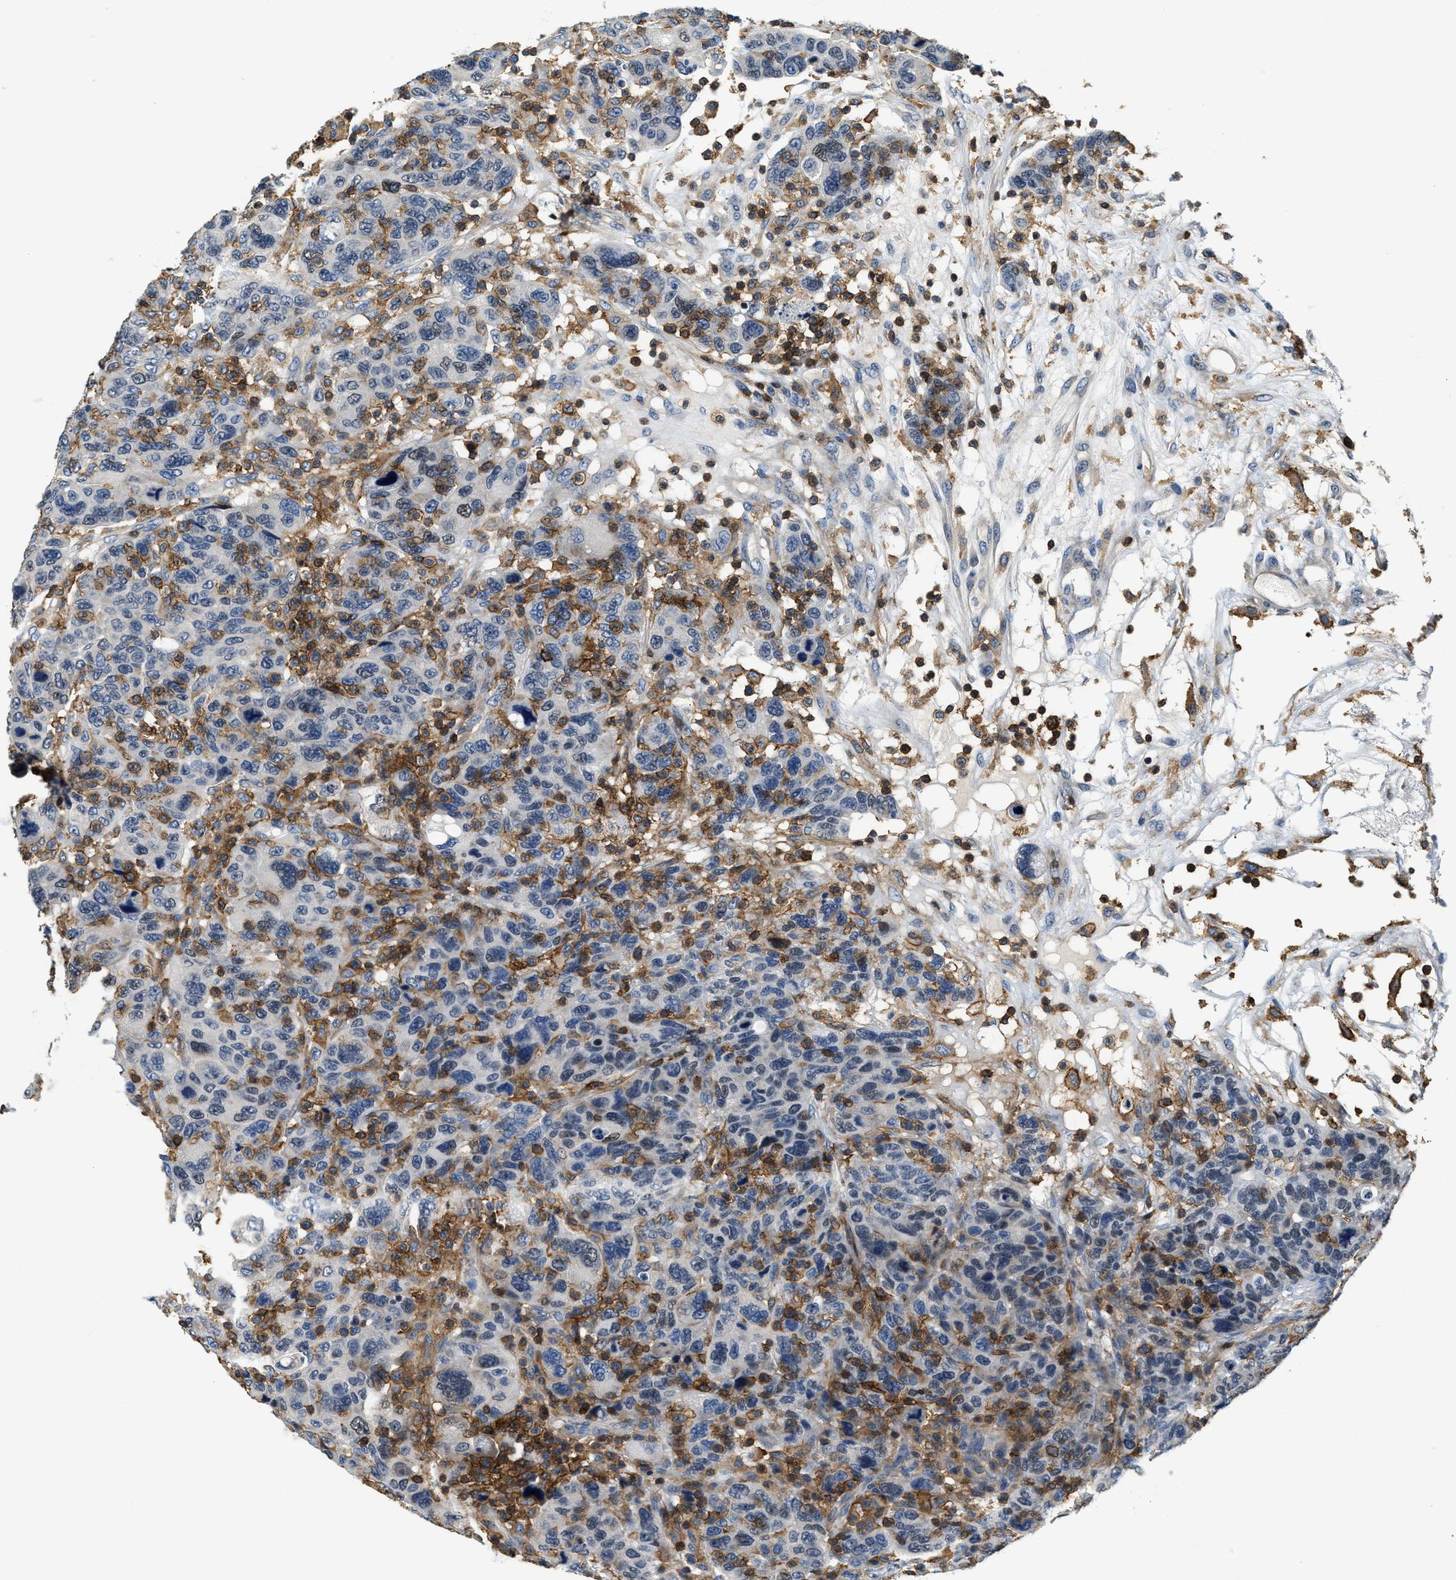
{"staining": {"intensity": "negative", "quantity": "none", "location": "none"}, "tissue": "breast cancer", "cell_type": "Tumor cells", "image_type": "cancer", "snomed": [{"axis": "morphology", "description": "Duct carcinoma"}, {"axis": "topography", "description": "Breast"}], "caption": "The immunohistochemistry image has no significant expression in tumor cells of breast cancer (infiltrating ductal carcinoma) tissue.", "gene": "MYO1G", "patient": {"sex": "female", "age": 37}}